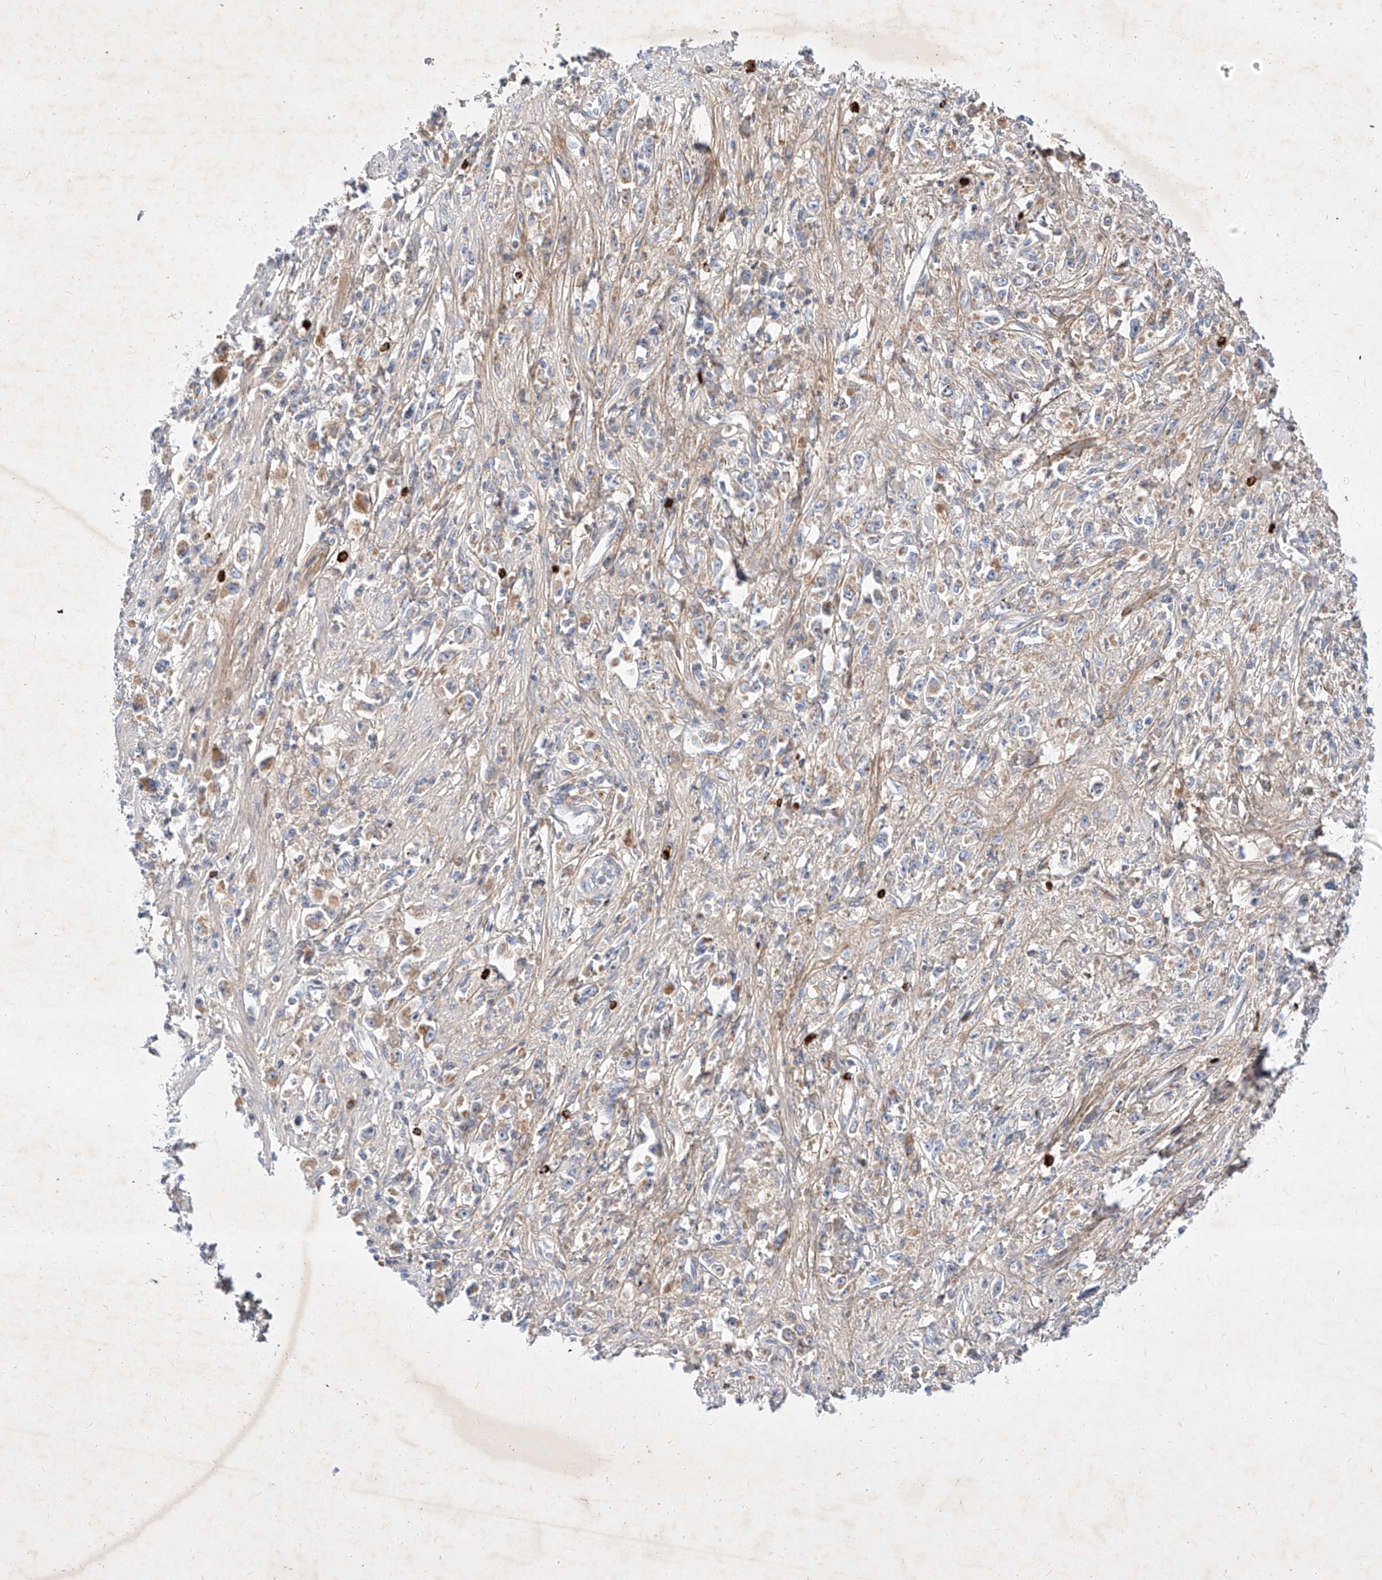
{"staining": {"intensity": "moderate", "quantity": "<25%", "location": "cytoplasmic/membranous"}, "tissue": "stomach cancer", "cell_type": "Tumor cells", "image_type": "cancer", "snomed": [{"axis": "morphology", "description": "Adenocarcinoma, NOS"}, {"axis": "topography", "description": "Stomach"}], "caption": "Protein expression by IHC displays moderate cytoplasmic/membranous expression in about <25% of tumor cells in adenocarcinoma (stomach).", "gene": "OSGEPL1", "patient": {"sex": "female", "age": 59}}